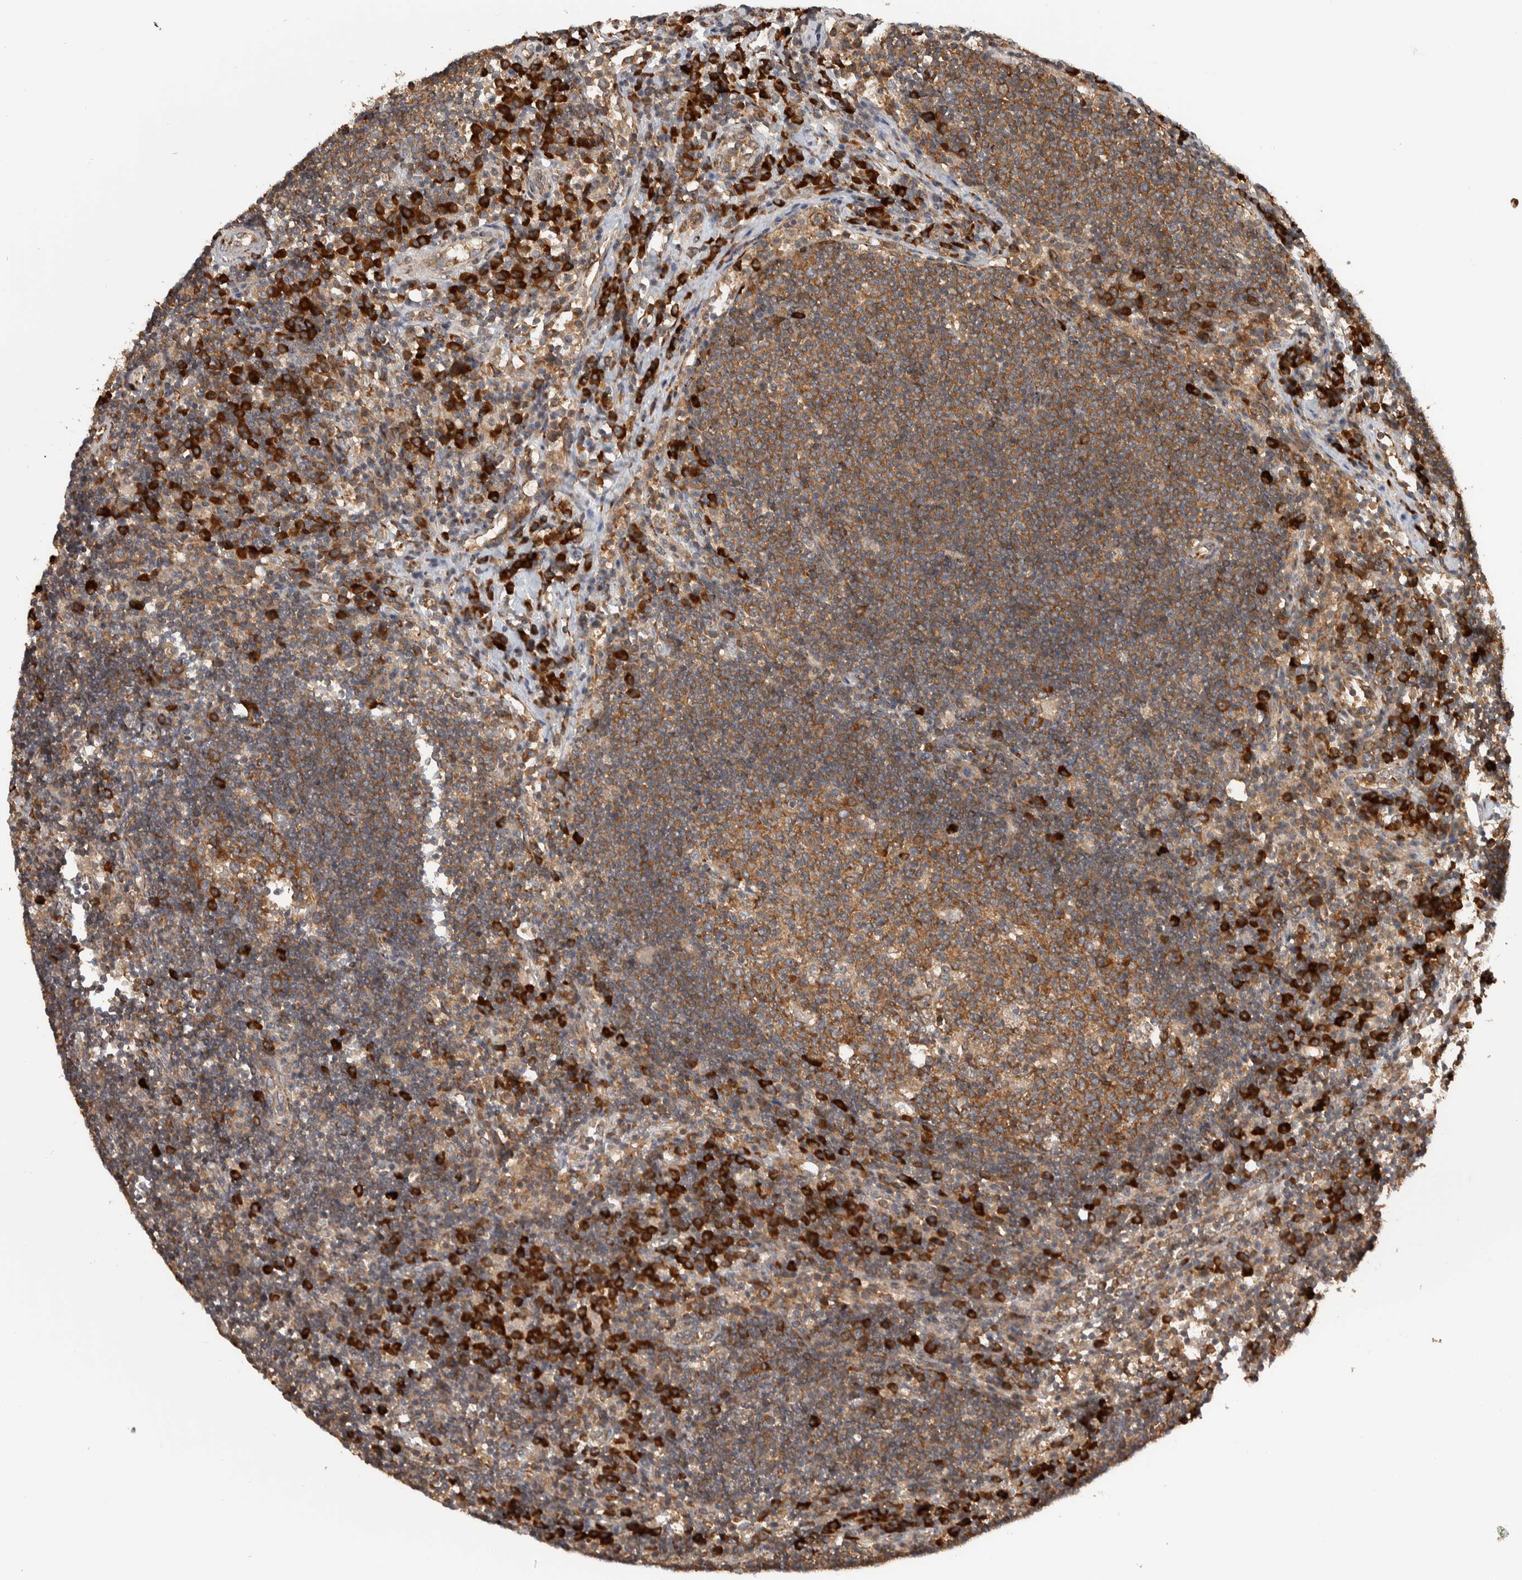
{"staining": {"intensity": "moderate", "quantity": ">75%", "location": "cytoplasmic/membranous"}, "tissue": "lymph node", "cell_type": "Germinal center cells", "image_type": "normal", "snomed": [{"axis": "morphology", "description": "Normal tissue, NOS"}, {"axis": "topography", "description": "Lymph node"}], "caption": "Immunohistochemistry (IHC) of benign lymph node shows medium levels of moderate cytoplasmic/membranous expression in approximately >75% of germinal center cells. (DAB IHC with brightfield microscopy, high magnification).", "gene": "EIF3H", "patient": {"sex": "female", "age": 53}}